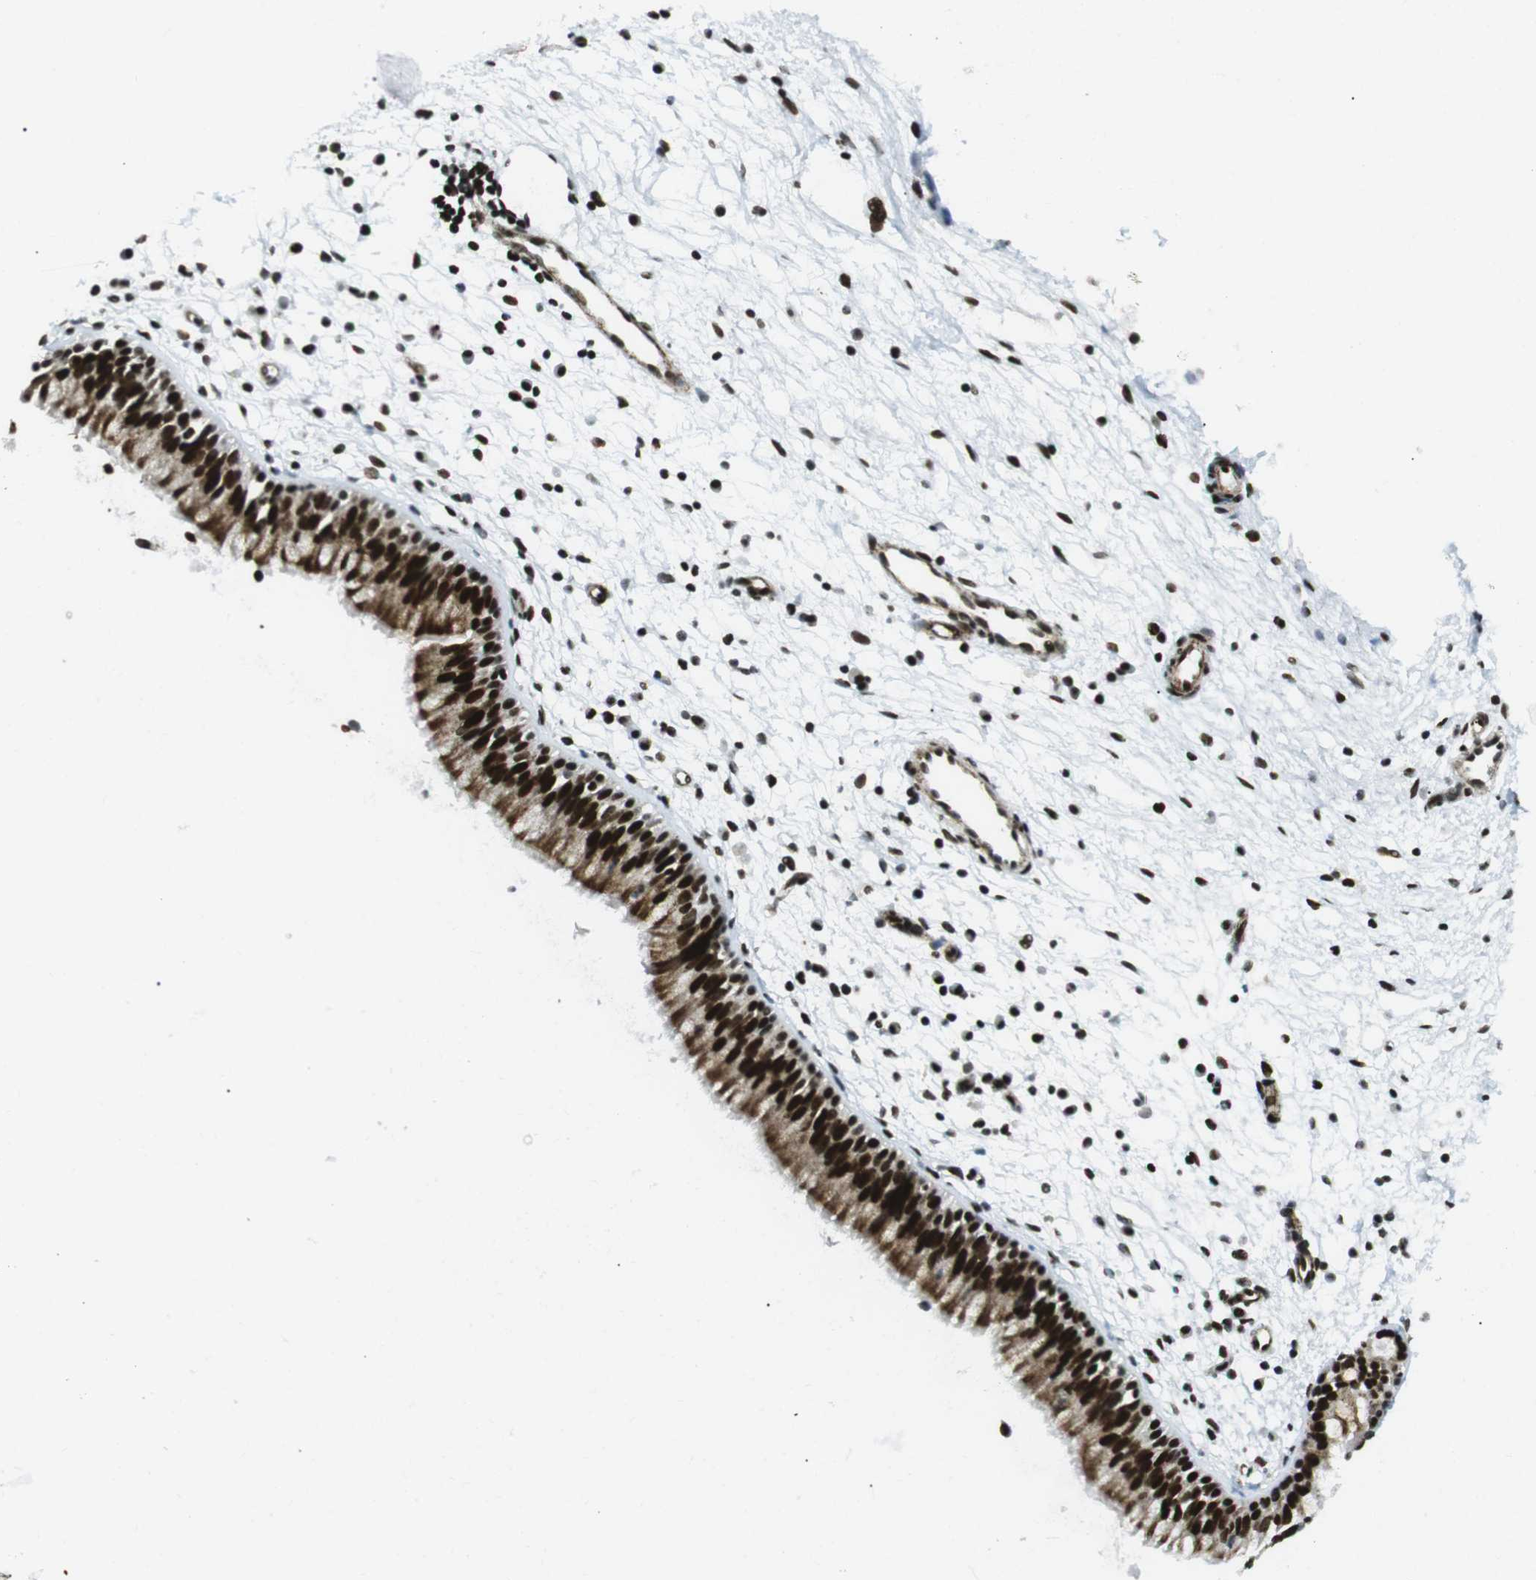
{"staining": {"intensity": "strong", "quantity": ">75%", "location": "cytoplasmic/membranous,nuclear"}, "tissue": "nasopharynx", "cell_type": "Respiratory epithelial cells", "image_type": "normal", "snomed": [{"axis": "morphology", "description": "Normal tissue, NOS"}, {"axis": "topography", "description": "Nasopharynx"}], "caption": "Strong cytoplasmic/membranous,nuclear expression is seen in approximately >75% of respiratory epithelial cells in benign nasopharynx.", "gene": "ARID1A", "patient": {"sex": "male", "age": 21}}